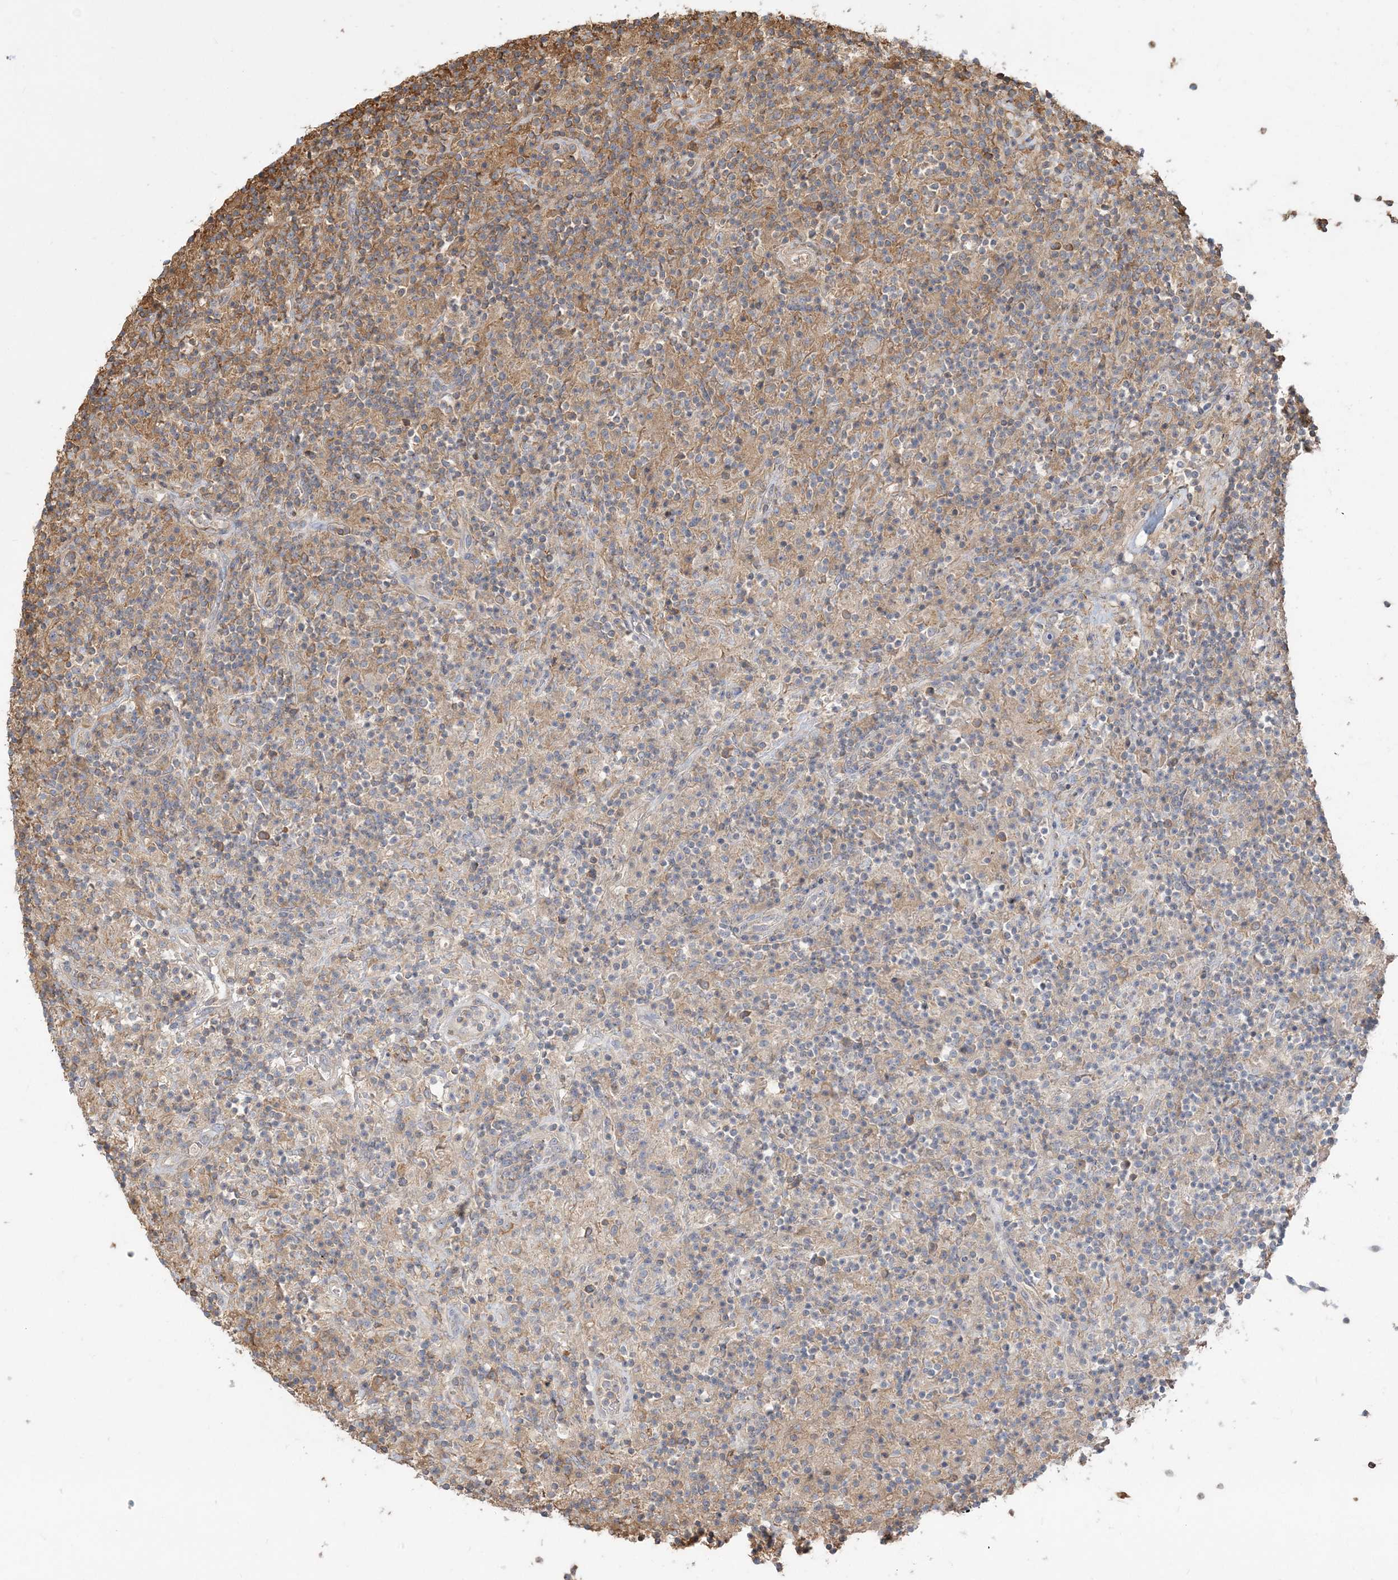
{"staining": {"intensity": "weak", "quantity": "25%-75%", "location": "cytoplasmic/membranous"}, "tissue": "lymphoma", "cell_type": "Tumor cells", "image_type": "cancer", "snomed": [{"axis": "morphology", "description": "Hodgkin's disease, NOS"}, {"axis": "topography", "description": "Lymph node"}], "caption": "Immunohistochemistry image of Hodgkin's disease stained for a protein (brown), which displays low levels of weak cytoplasmic/membranous positivity in about 25%-75% of tumor cells.", "gene": "ANKS1A", "patient": {"sex": "male", "age": 70}}